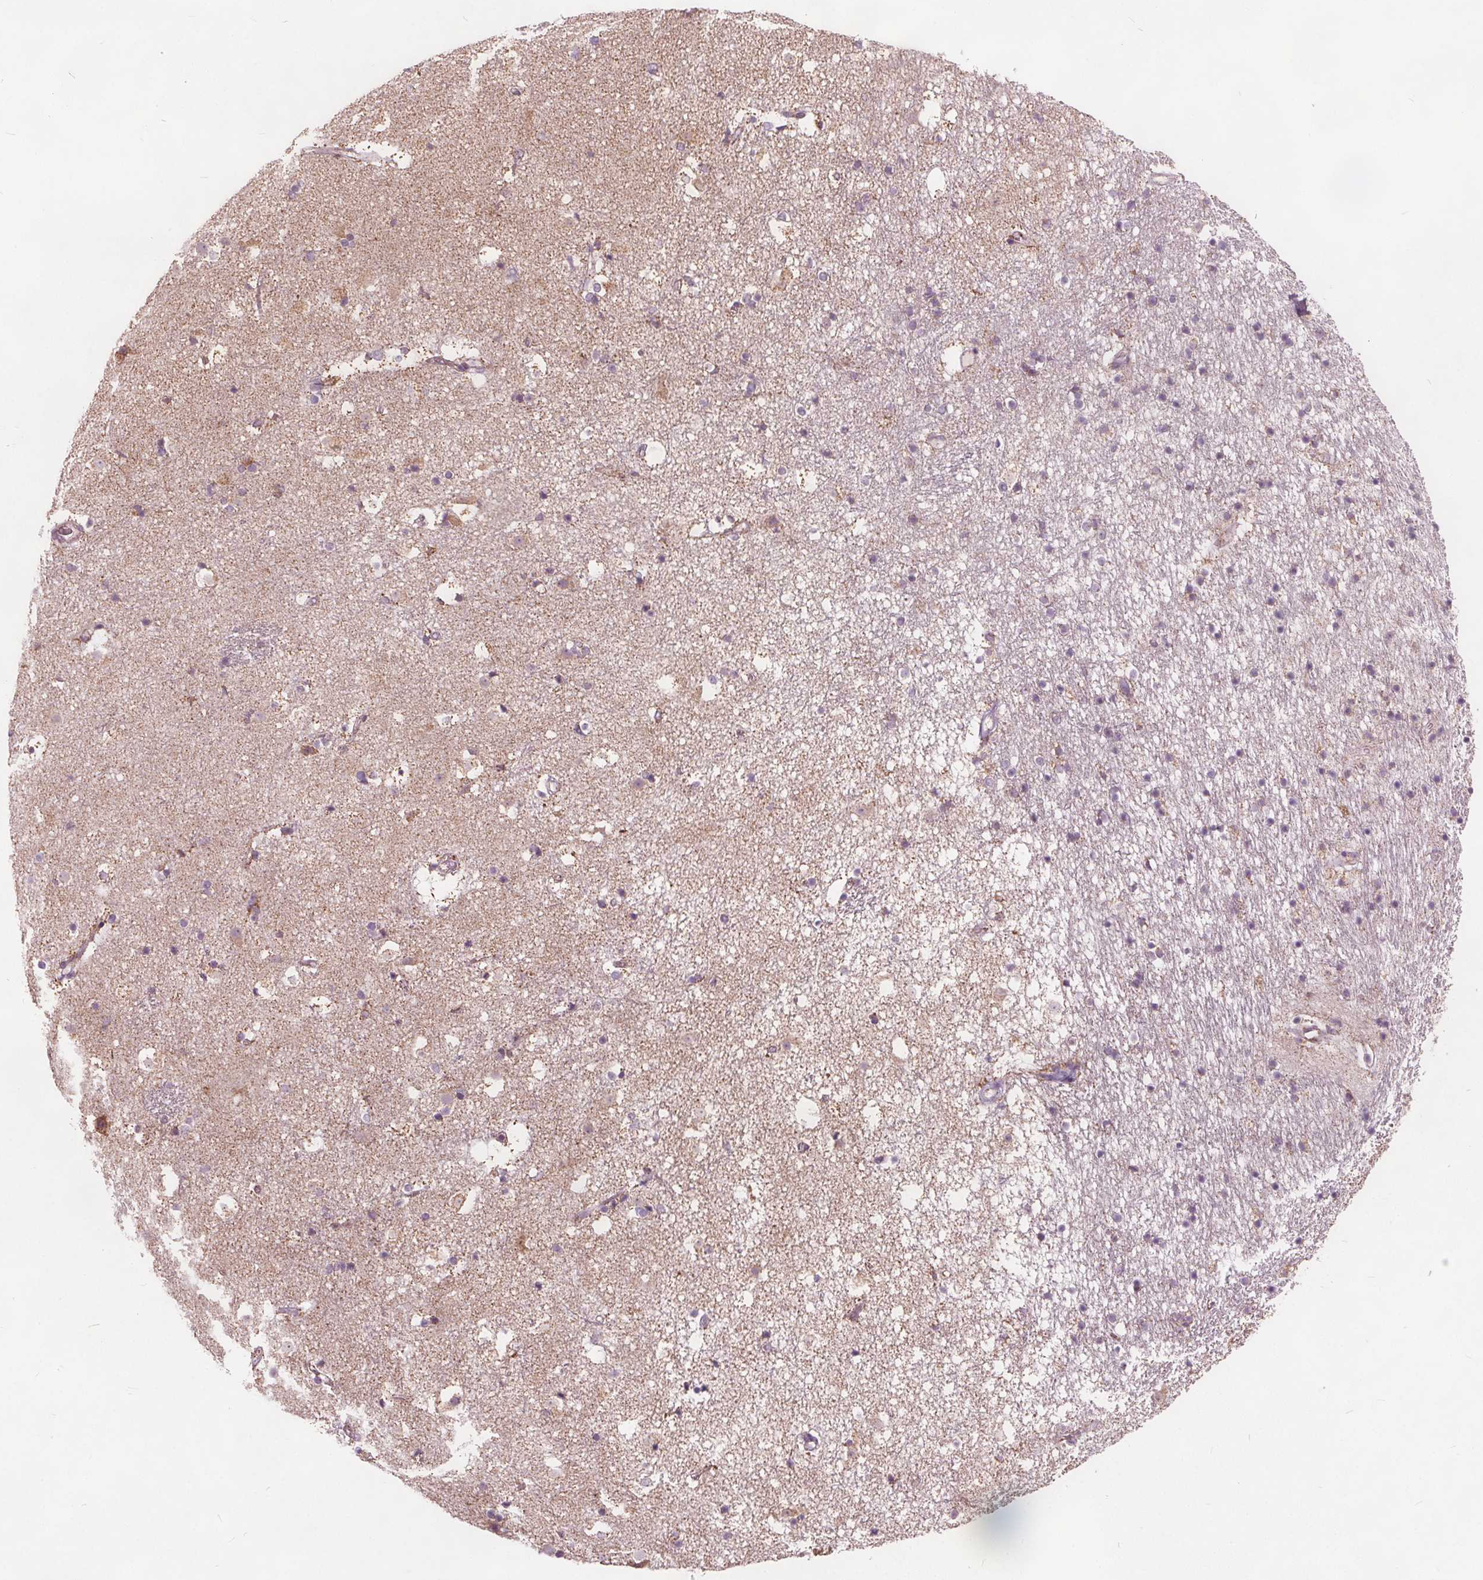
{"staining": {"intensity": "negative", "quantity": "none", "location": "none"}, "tissue": "caudate", "cell_type": "Glial cells", "image_type": "normal", "snomed": [{"axis": "morphology", "description": "Normal tissue, NOS"}, {"axis": "topography", "description": "Lateral ventricle wall"}], "caption": "Immunohistochemistry (IHC) image of benign caudate: caudate stained with DAB (3,3'-diaminobenzidine) demonstrates no significant protein expression in glial cells. The staining was performed using DAB to visualize the protein expression in brown, while the nuclei were stained in blue with hematoxylin (Magnification: 20x).", "gene": "ECI2", "patient": {"sex": "female", "age": 71}}